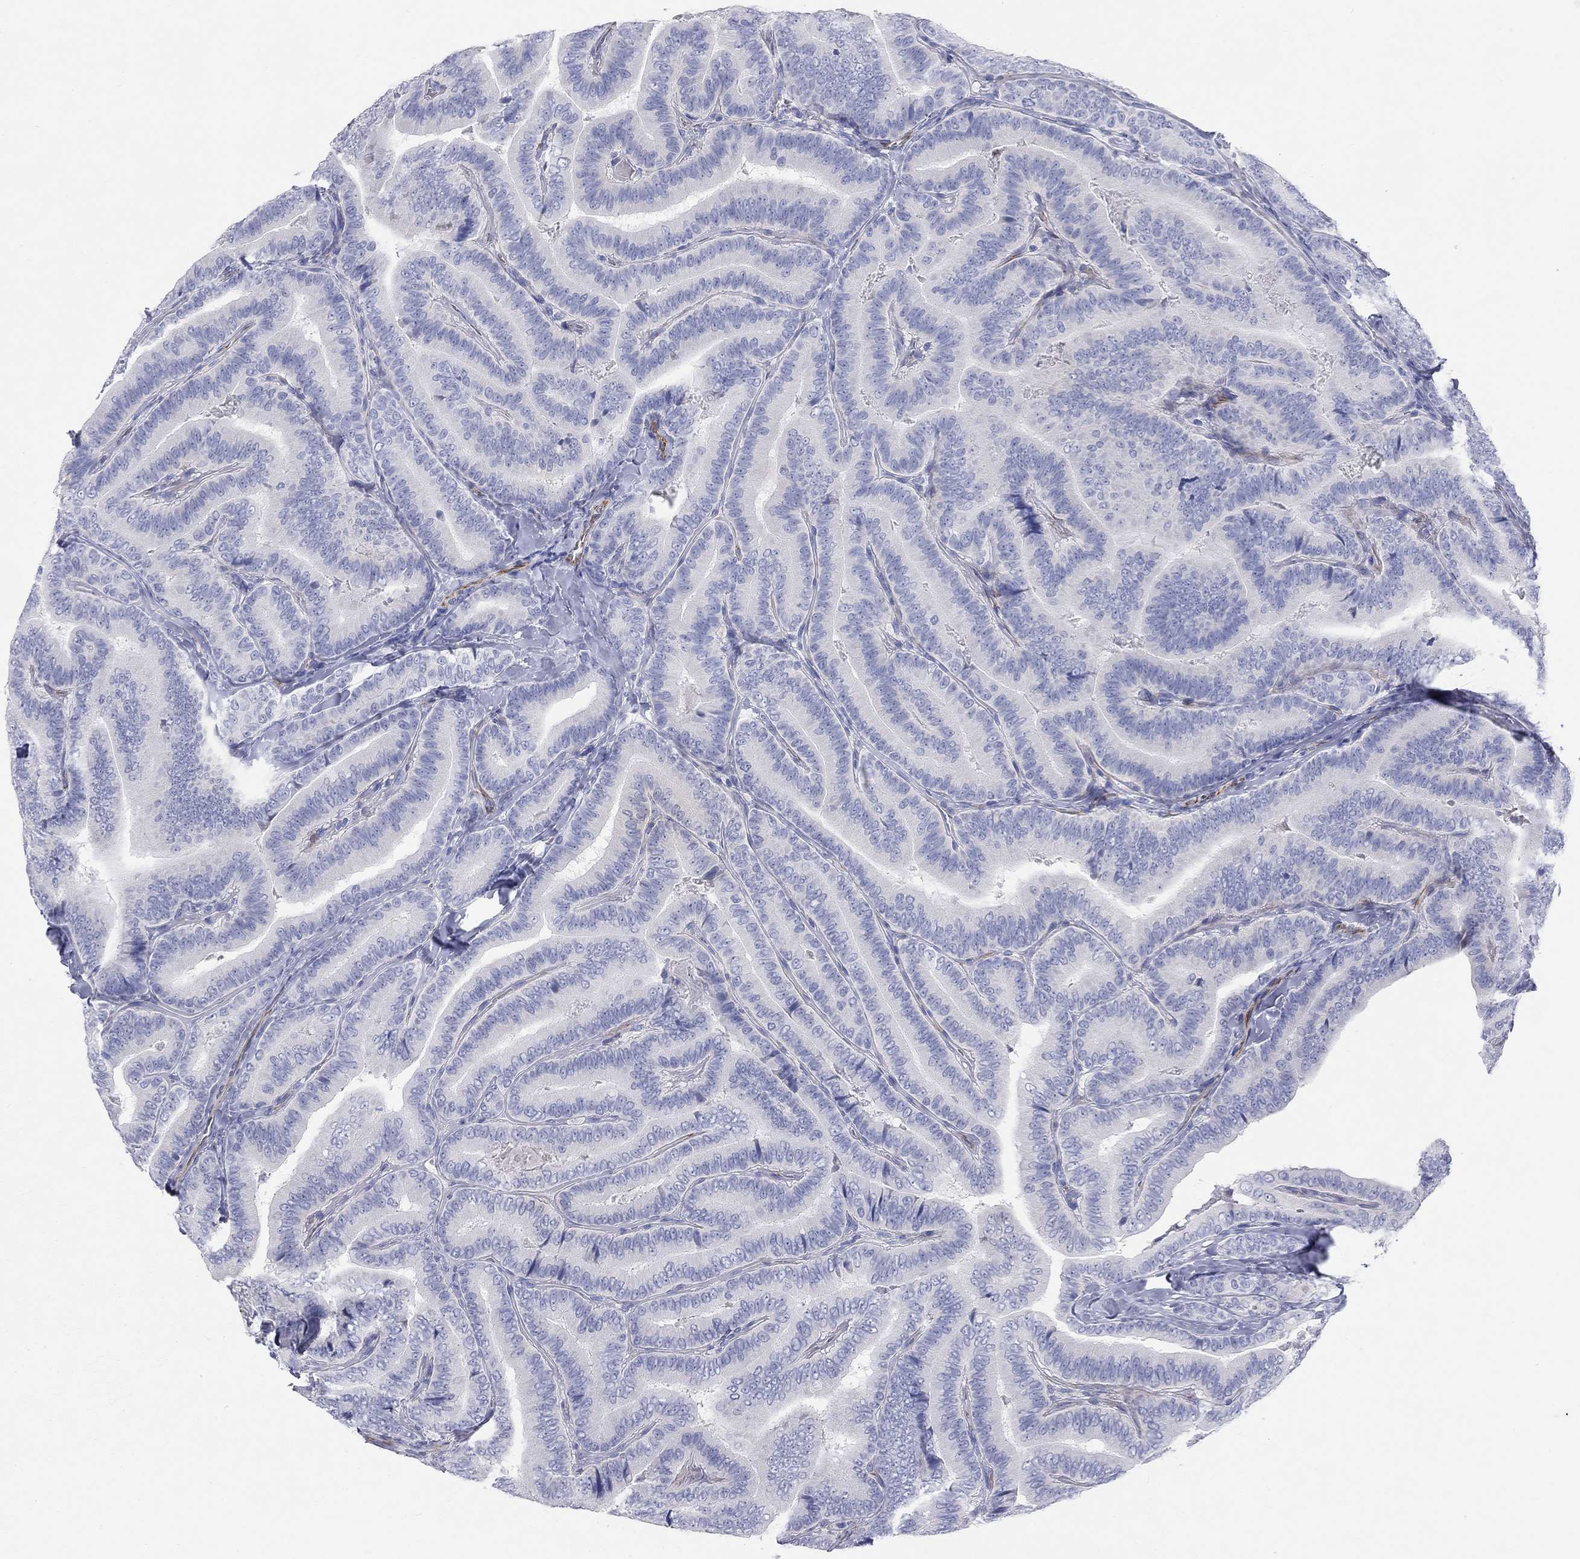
{"staining": {"intensity": "negative", "quantity": "none", "location": "none"}, "tissue": "thyroid cancer", "cell_type": "Tumor cells", "image_type": "cancer", "snomed": [{"axis": "morphology", "description": "Papillary adenocarcinoma, NOS"}, {"axis": "topography", "description": "Thyroid gland"}], "caption": "Tumor cells show no significant expression in thyroid cancer.", "gene": "PCDHGC5", "patient": {"sex": "male", "age": 61}}